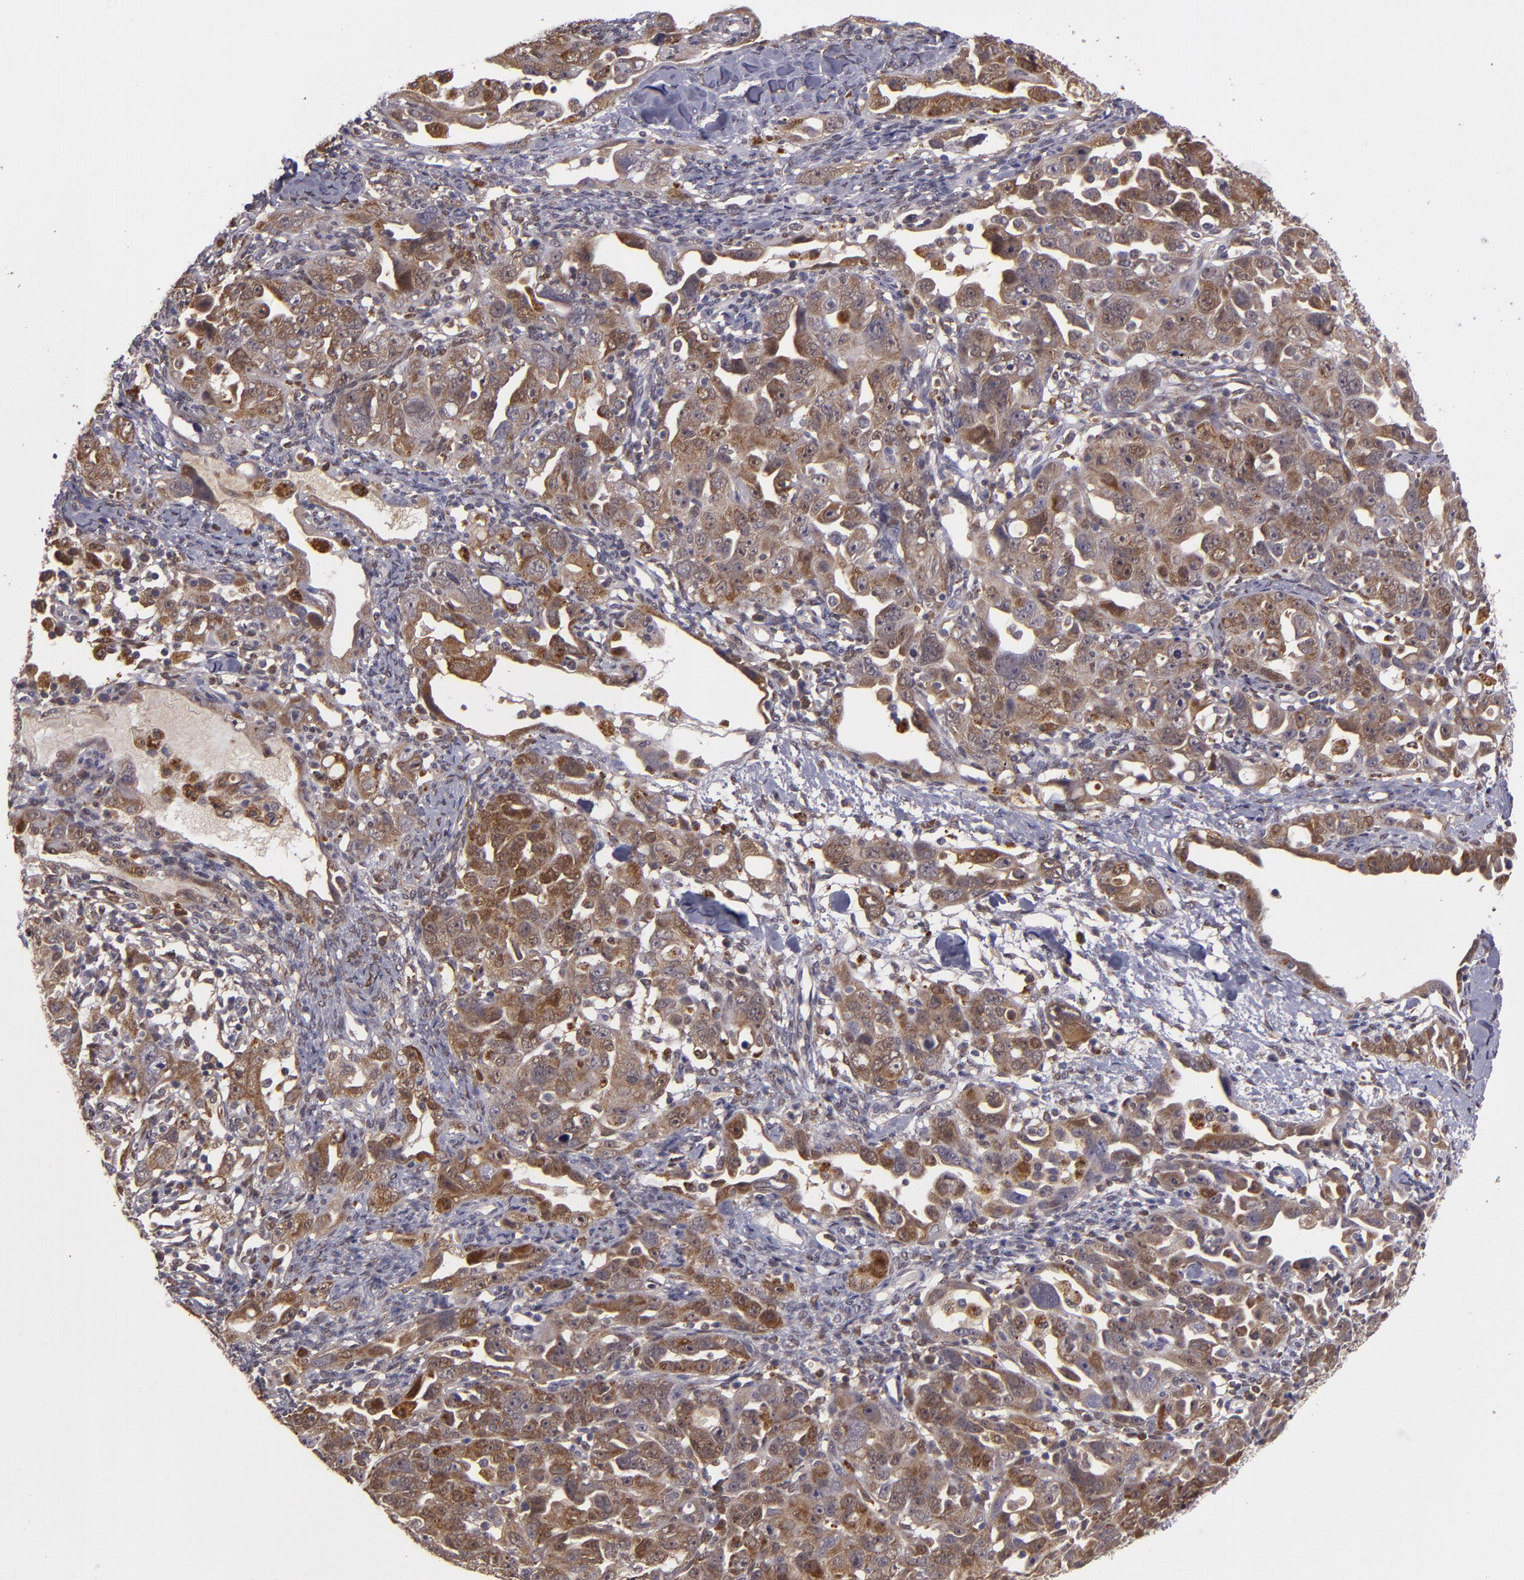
{"staining": {"intensity": "moderate", "quantity": ">75%", "location": "cytoplasmic/membranous"}, "tissue": "ovarian cancer", "cell_type": "Tumor cells", "image_type": "cancer", "snomed": [{"axis": "morphology", "description": "Cystadenocarcinoma, serous, NOS"}, {"axis": "topography", "description": "Ovary"}], "caption": "Tumor cells demonstrate medium levels of moderate cytoplasmic/membranous positivity in approximately >75% of cells in human ovarian cancer (serous cystadenocarcinoma). The staining was performed using DAB (3,3'-diaminobenzidine), with brown indicating positive protein expression. Nuclei are stained blue with hematoxylin.", "gene": "FHIT", "patient": {"sex": "female", "age": 66}}